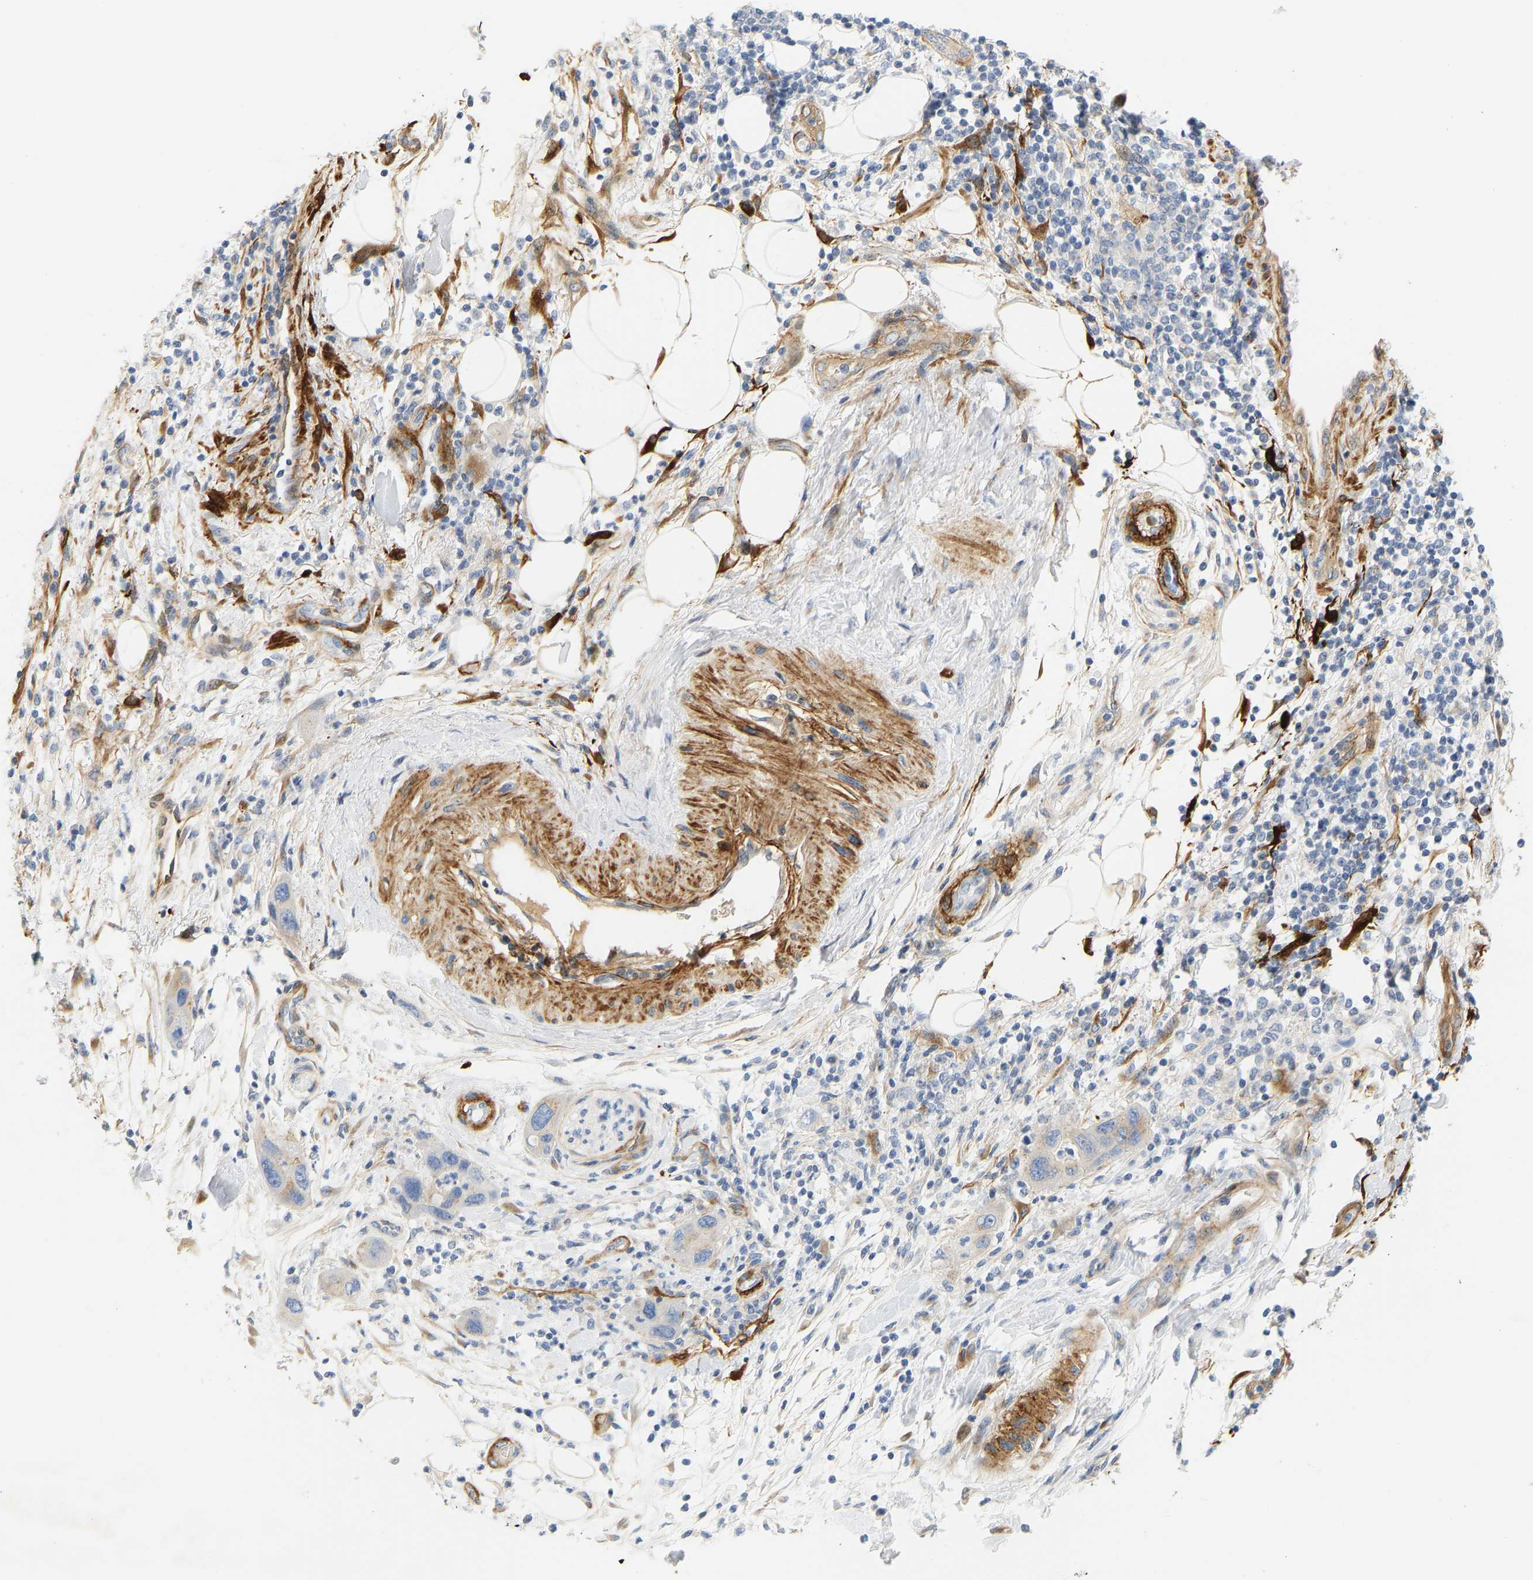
{"staining": {"intensity": "negative", "quantity": "none", "location": "none"}, "tissue": "pancreatic cancer", "cell_type": "Tumor cells", "image_type": "cancer", "snomed": [{"axis": "morphology", "description": "Normal tissue, NOS"}, {"axis": "morphology", "description": "Adenocarcinoma, NOS"}, {"axis": "topography", "description": "Pancreas"}], "caption": "Photomicrograph shows no protein expression in tumor cells of adenocarcinoma (pancreatic) tissue.", "gene": "SLC30A7", "patient": {"sex": "female", "age": 71}}